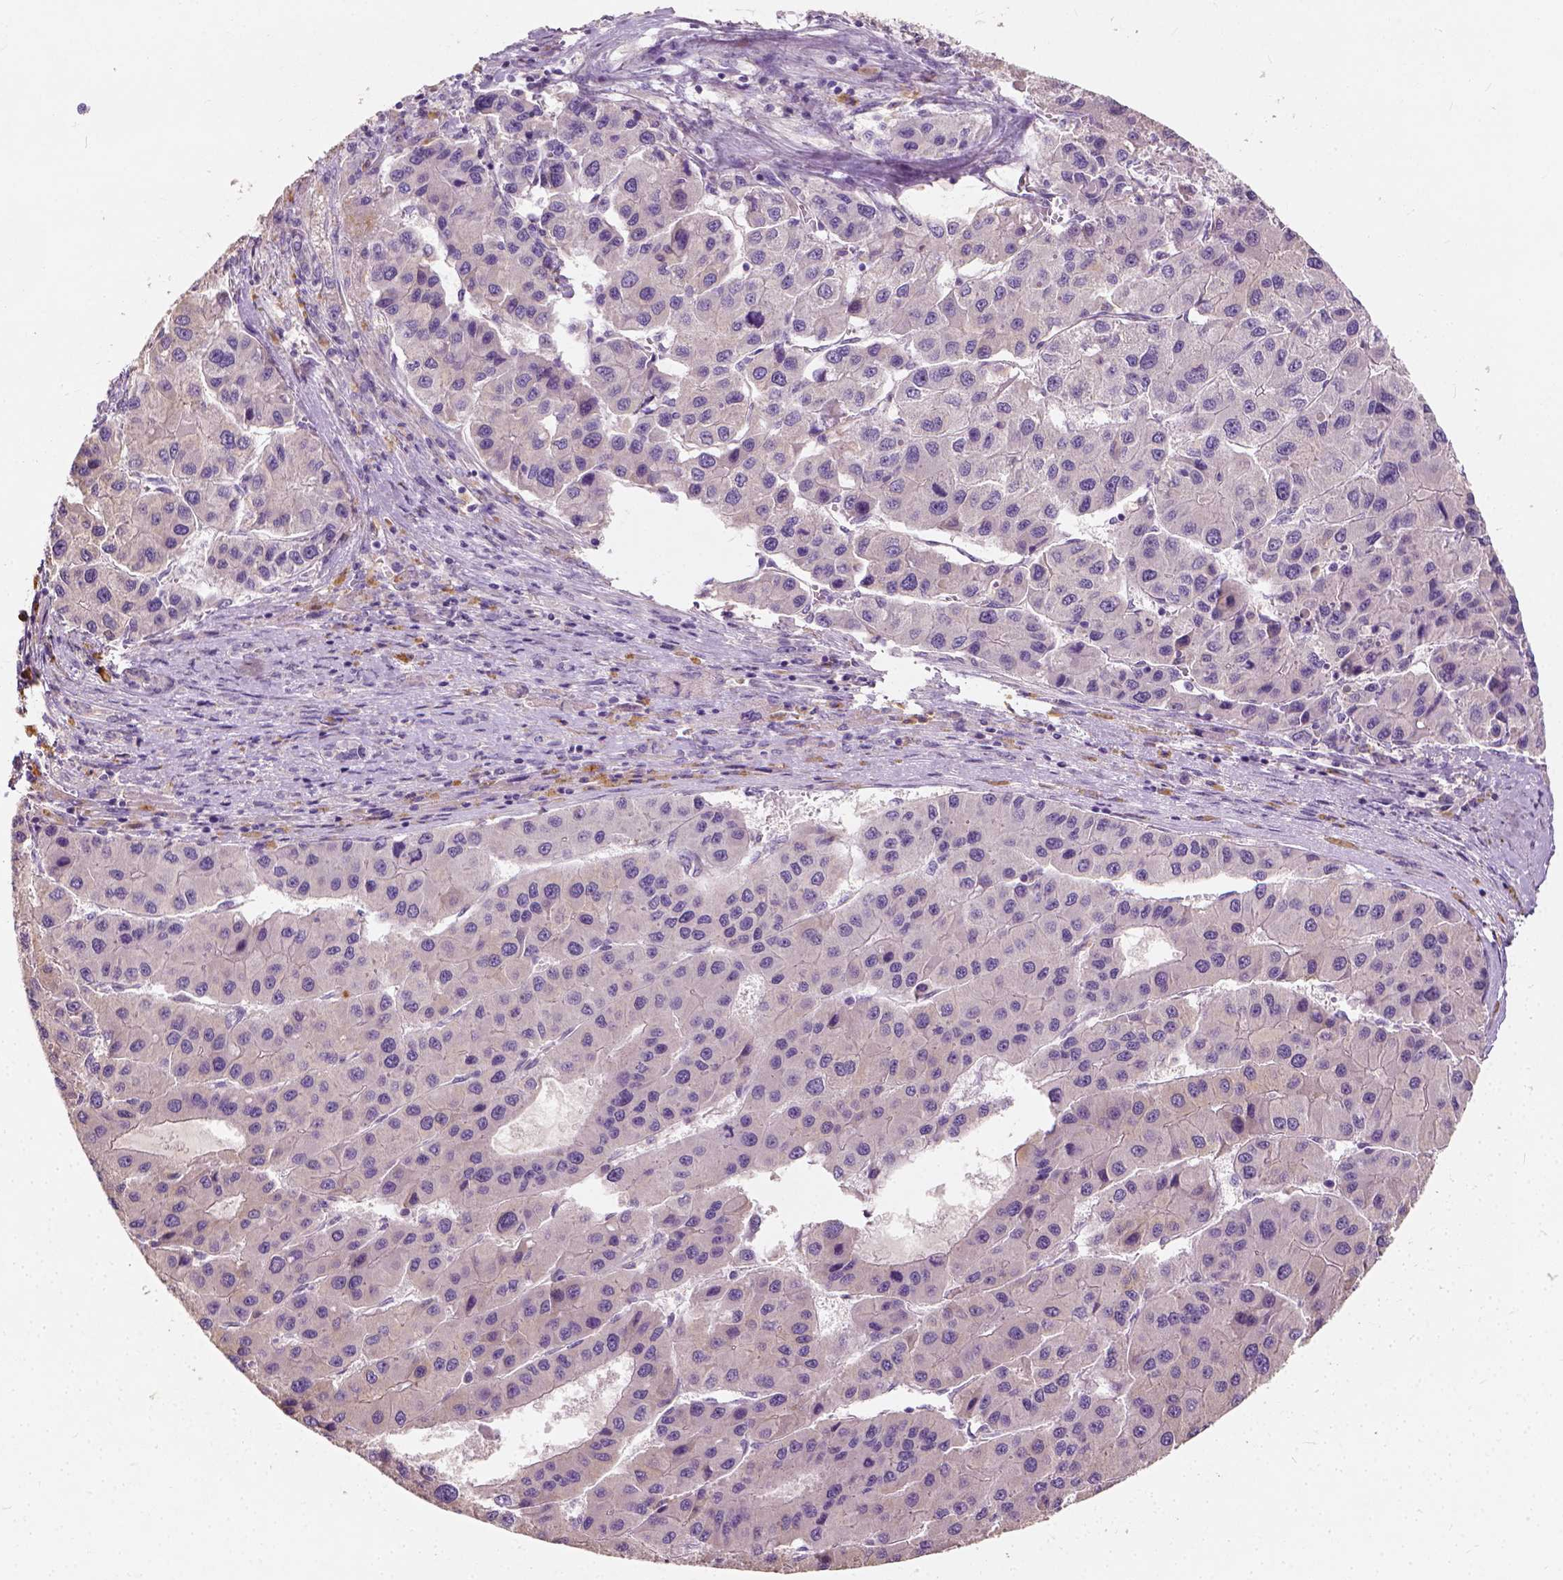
{"staining": {"intensity": "negative", "quantity": "none", "location": "none"}, "tissue": "liver cancer", "cell_type": "Tumor cells", "image_type": "cancer", "snomed": [{"axis": "morphology", "description": "Carcinoma, Hepatocellular, NOS"}, {"axis": "topography", "description": "Liver"}], "caption": "IHC image of human liver hepatocellular carcinoma stained for a protein (brown), which exhibits no staining in tumor cells. (DAB IHC with hematoxylin counter stain).", "gene": "DHCR24", "patient": {"sex": "male", "age": 73}}